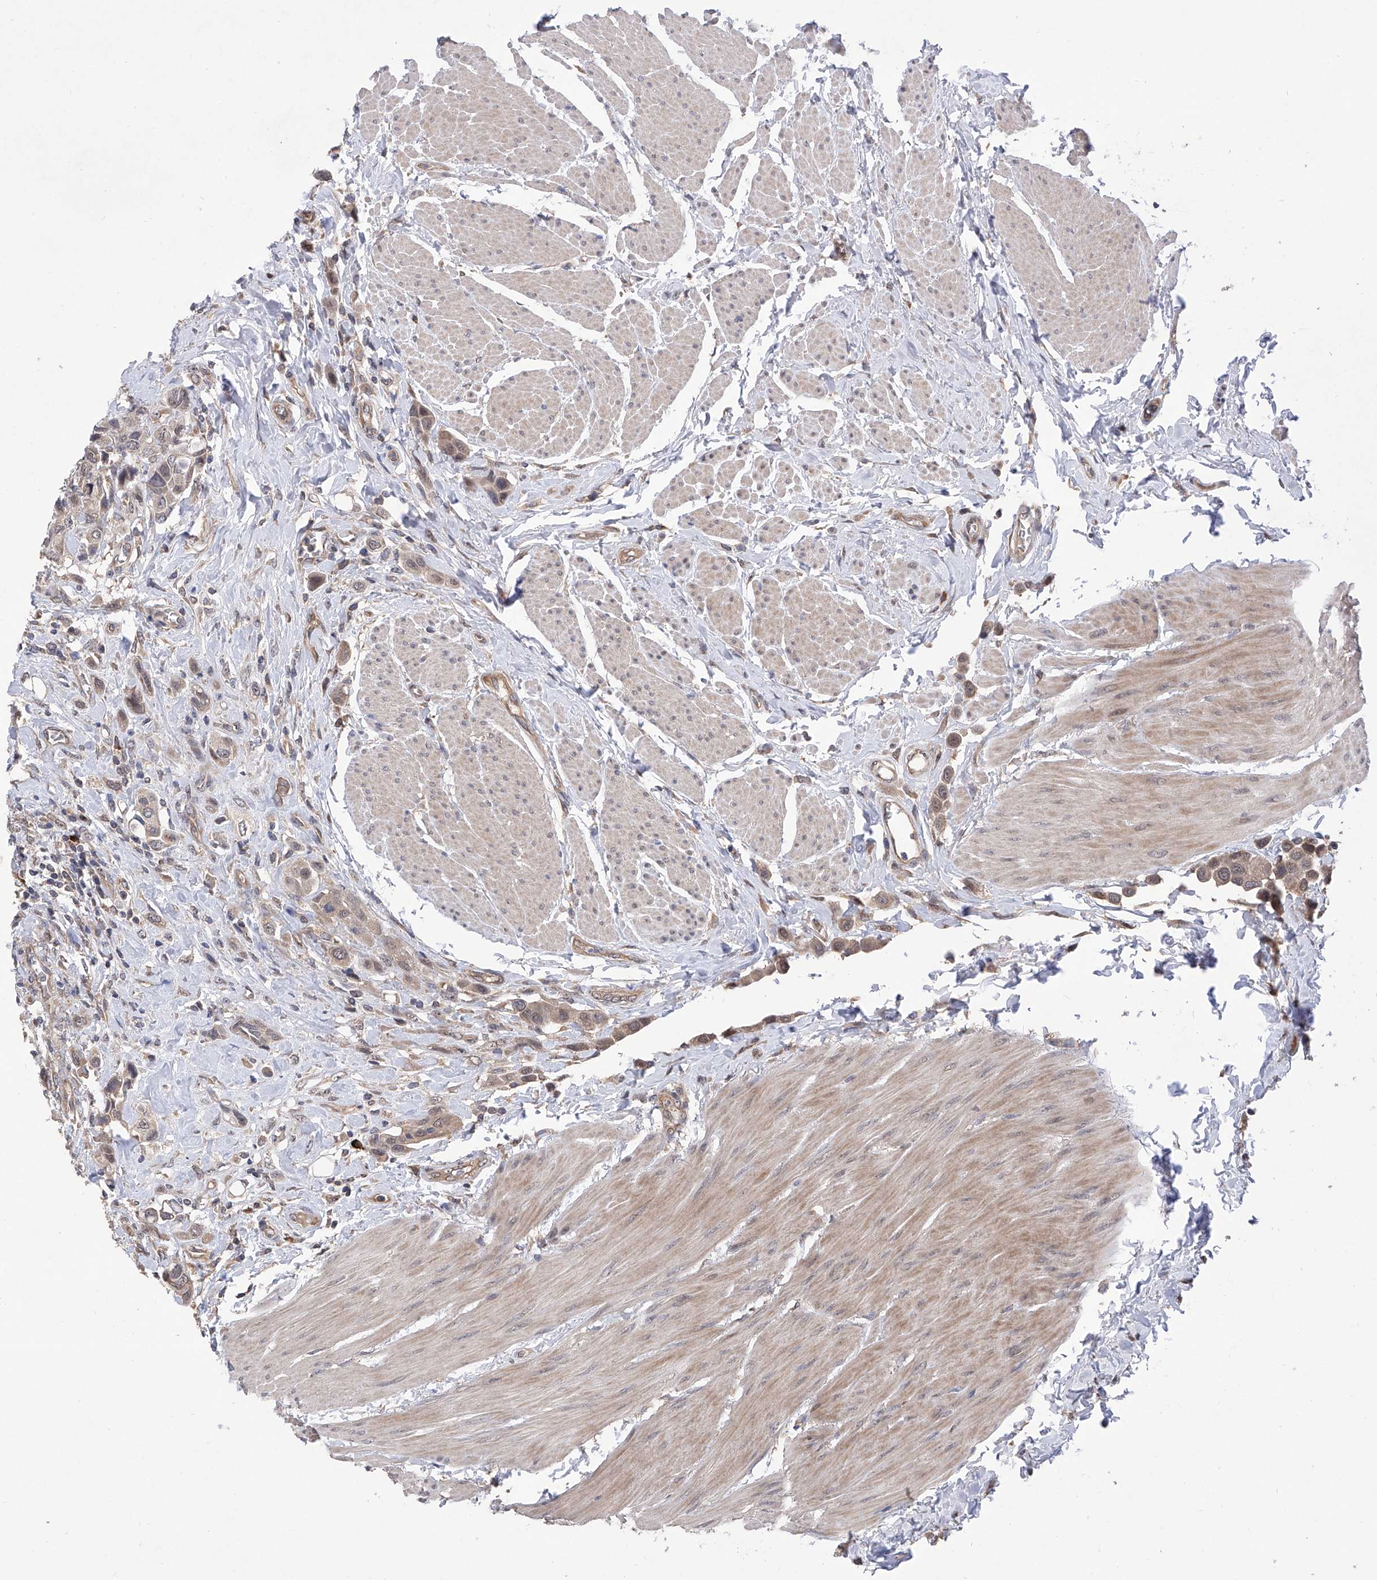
{"staining": {"intensity": "moderate", "quantity": ">75%", "location": "cytoplasmic/membranous"}, "tissue": "urothelial cancer", "cell_type": "Tumor cells", "image_type": "cancer", "snomed": [{"axis": "morphology", "description": "Urothelial carcinoma, High grade"}, {"axis": "topography", "description": "Urinary bladder"}], "caption": "High-power microscopy captured an IHC image of high-grade urothelial carcinoma, revealing moderate cytoplasmic/membranous positivity in about >75% of tumor cells. Using DAB (3,3'-diaminobenzidine) (brown) and hematoxylin (blue) stains, captured at high magnification using brightfield microscopy.", "gene": "USP45", "patient": {"sex": "male", "age": 50}}